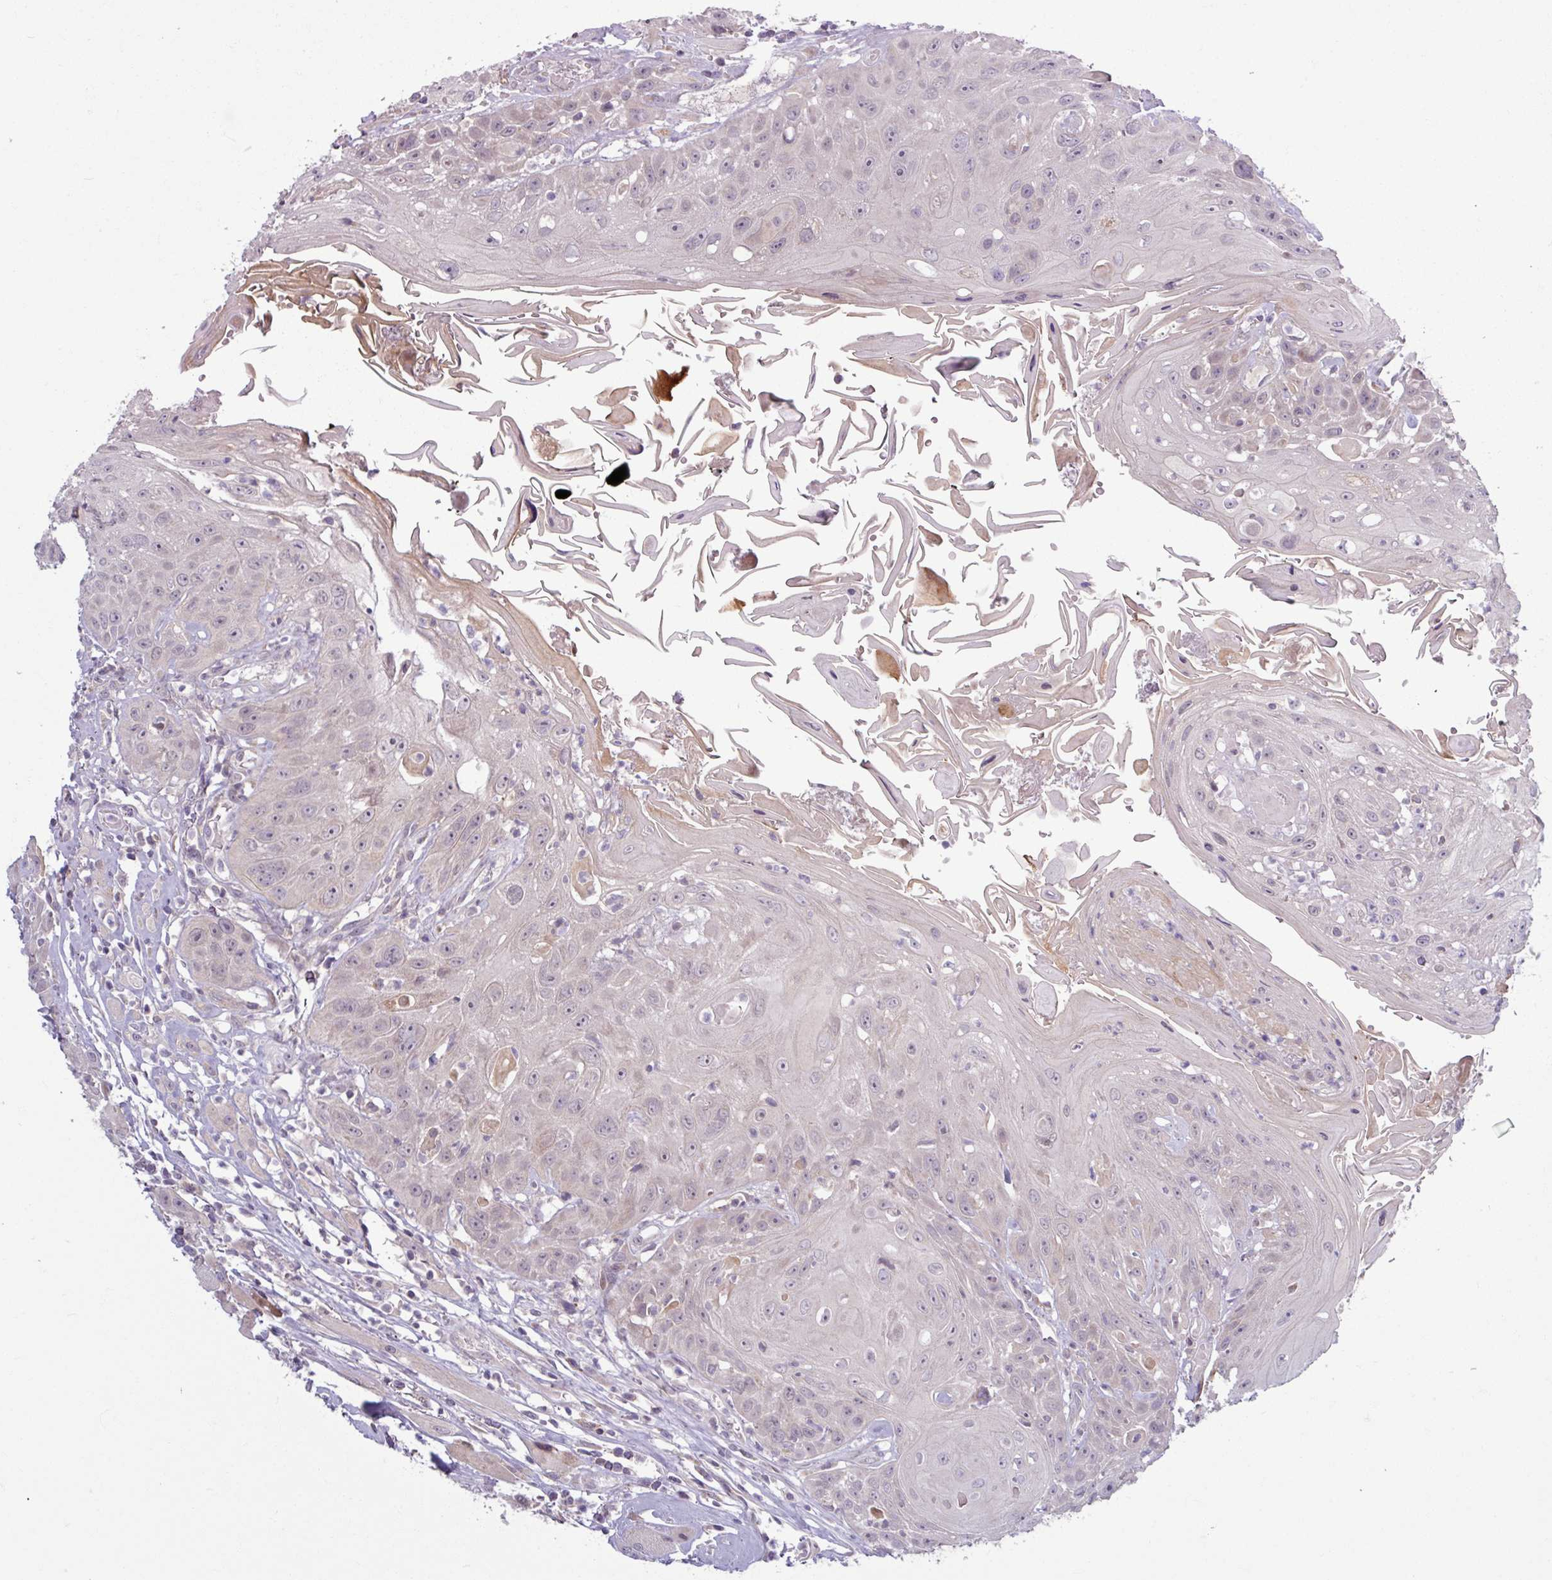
{"staining": {"intensity": "negative", "quantity": "none", "location": "none"}, "tissue": "head and neck cancer", "cell_type": "Tumor cells", "image_type": "cancer", "snomed": [{"axis": "morphology", "description": "Squamous cell carcinoma, NOS"}, {"axis": "topography", "description": "Head-Neck"}], "caption": "Immunohistochemistry (IHC) image of neoplastic tissue: head and neck cancer (squamous cell carcinoma) stained with DAB reveals no significant protein expression in tumor cells.", "gene": "OGFOD3", "patient": {"sex": "female", "age": 59}}